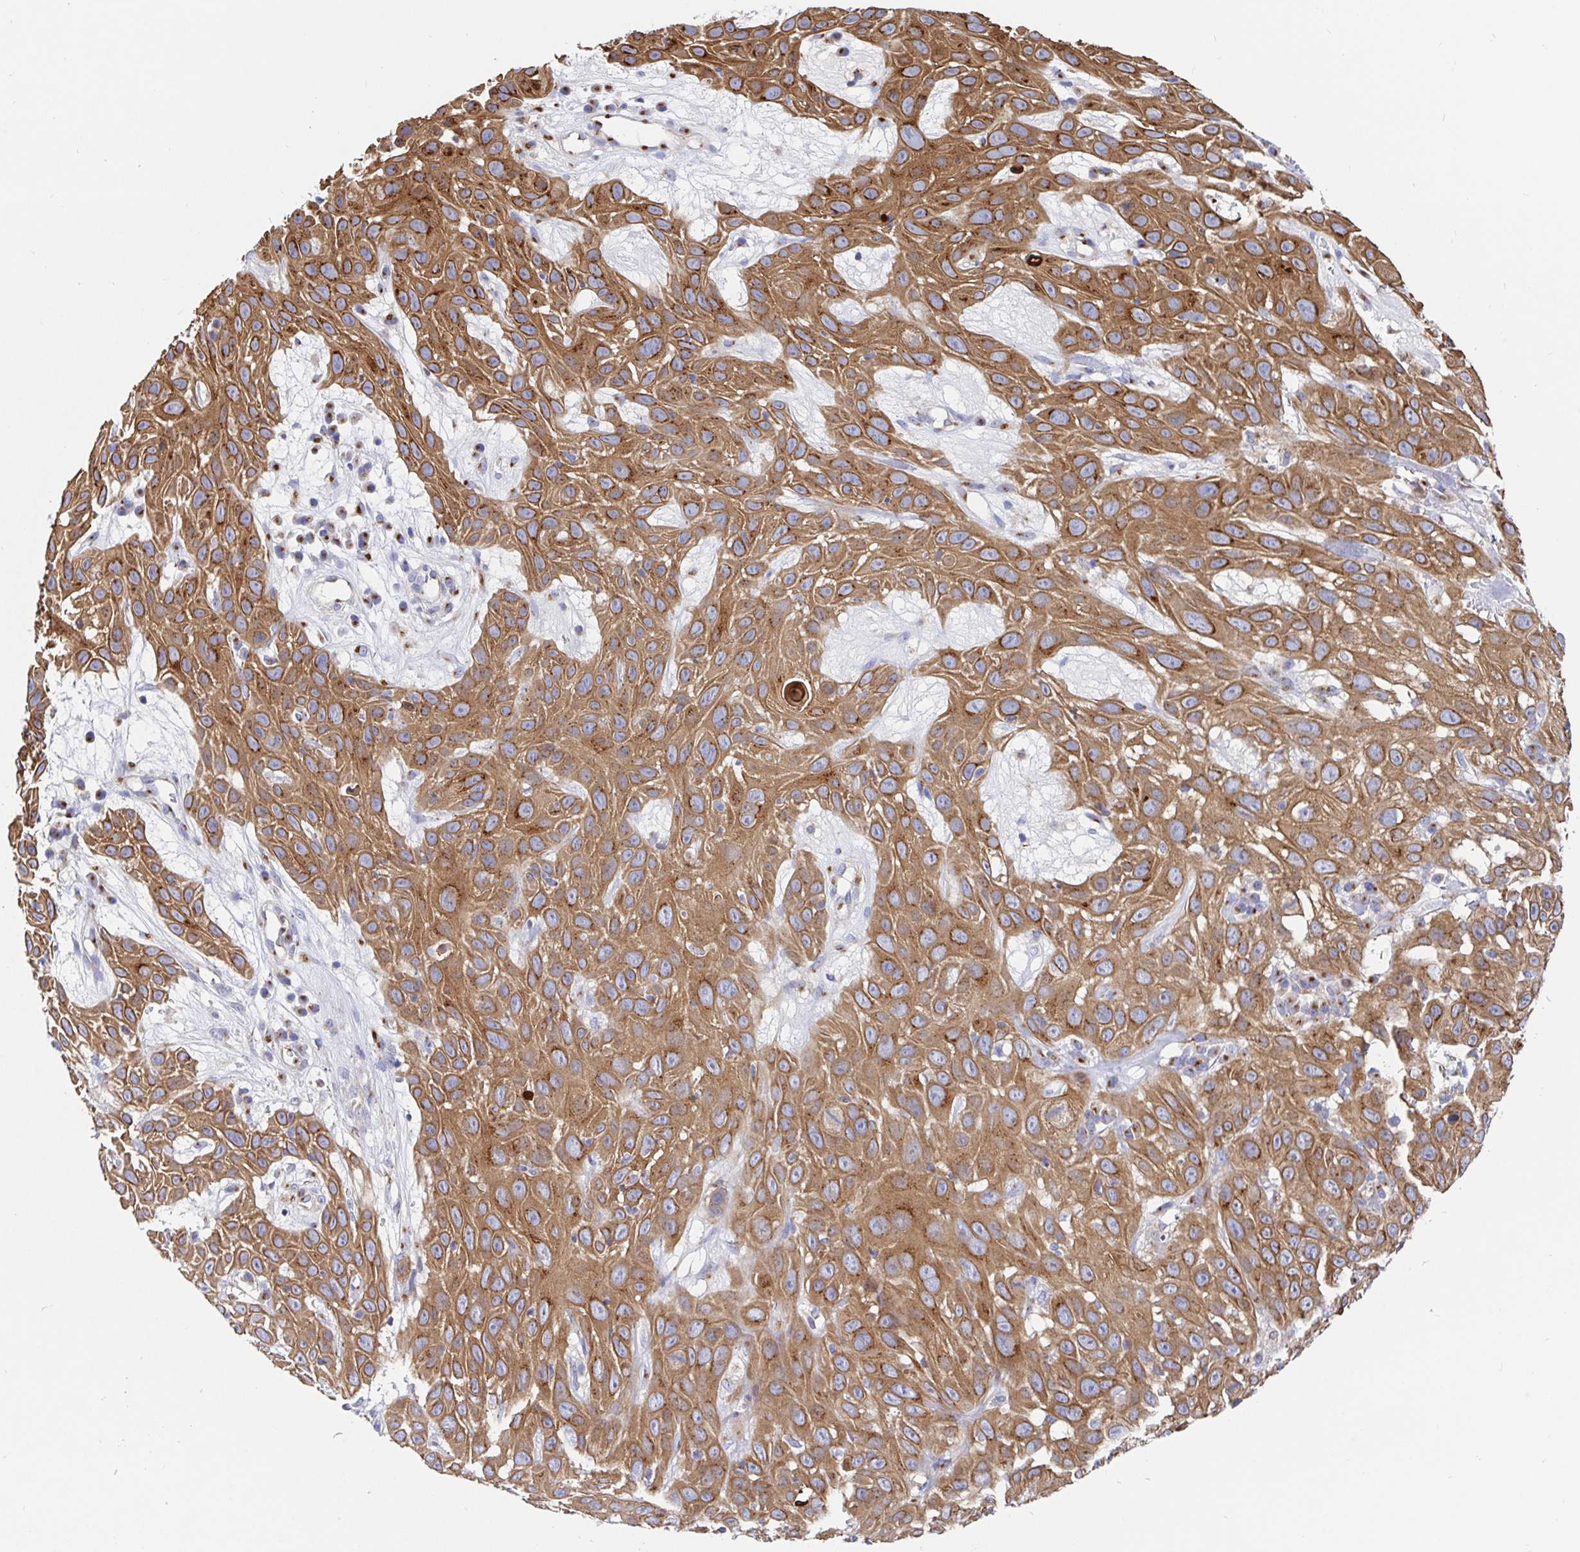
{"staining": {"intensity": "moderate", "quantity": ">75%", "location": "cytoplasmic/membranous"}, "tissue": "skin cancer", "cell_type": "Tumor cells", "image_type": "cancer", "snomed": [{"axis": "morphology", "description": "Squamous cell carcinoma, NOS"}, {"axis": "topography", "description": "Skin"}], "caption": "Immunohistochemical staining of human skin cancer (squamous cell carcinoma) exhibits moderate cytoplasmic/membranous protein expression in approximately >75% of tumor cells. (DAB (3,3'-diaminobenzidine) IHC with brightfield microscopy, high magnification).", "gene": "GOLGA1", "patient": {"sex": "male", "age": 82}}